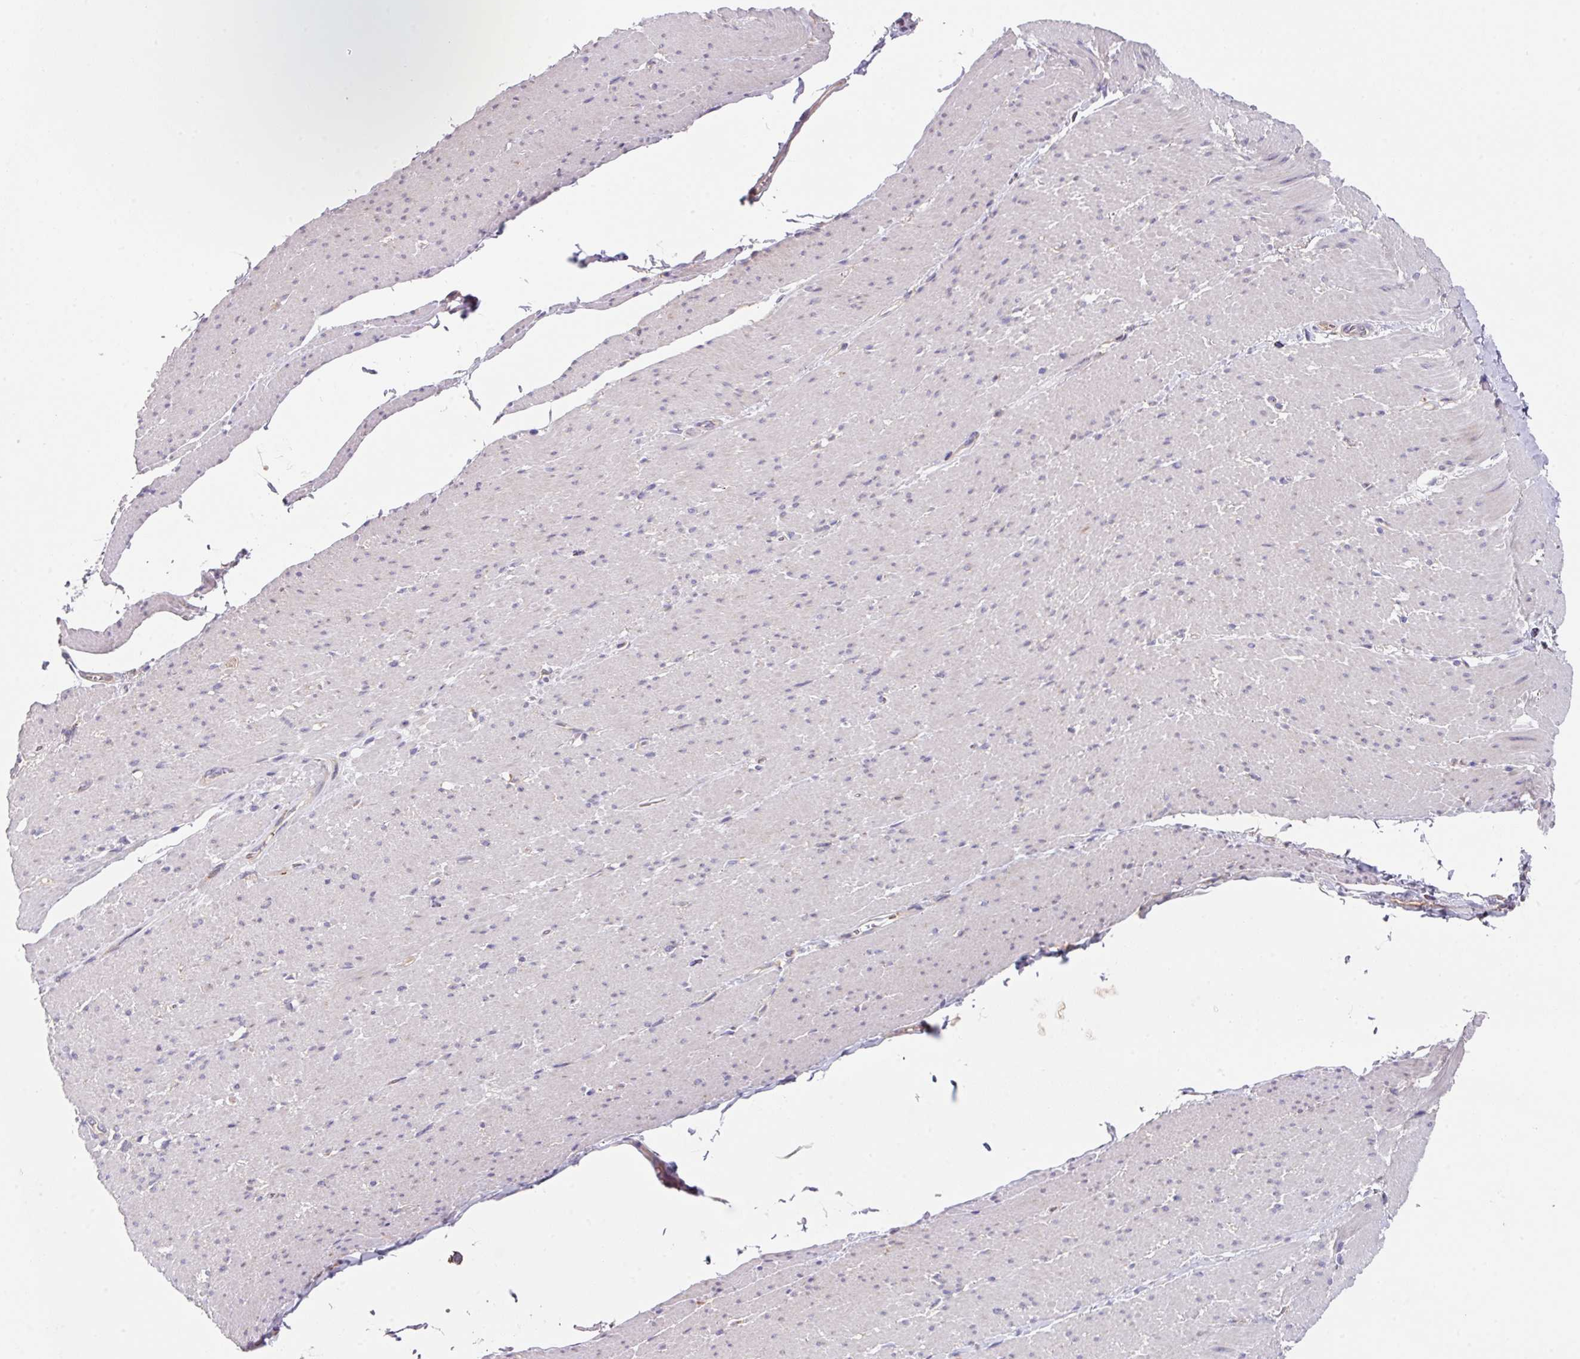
{"staining": {"intensity": "negative", "quantity": "none", "location": "none"}, "tissue": "smooth muscle", "cell_type": "Smooth muscle cells", "image_type": "normal", "snomed": [{"axis": "morphology", "description": "Normal tissue, NOS"}, {"axis": "topography", "description": "Smooth muscle"}, {"axis": "topography", "description": "Rectum"}], "caption": "This histopathology image is of benign smooth muscle stained with IHC to label a protein in brown with the nuclei are counter-stained blue. There is no expression in smooth muscle cells.", "gene": "EIF4B", "patient": {"sex": "male", "age": 53}}